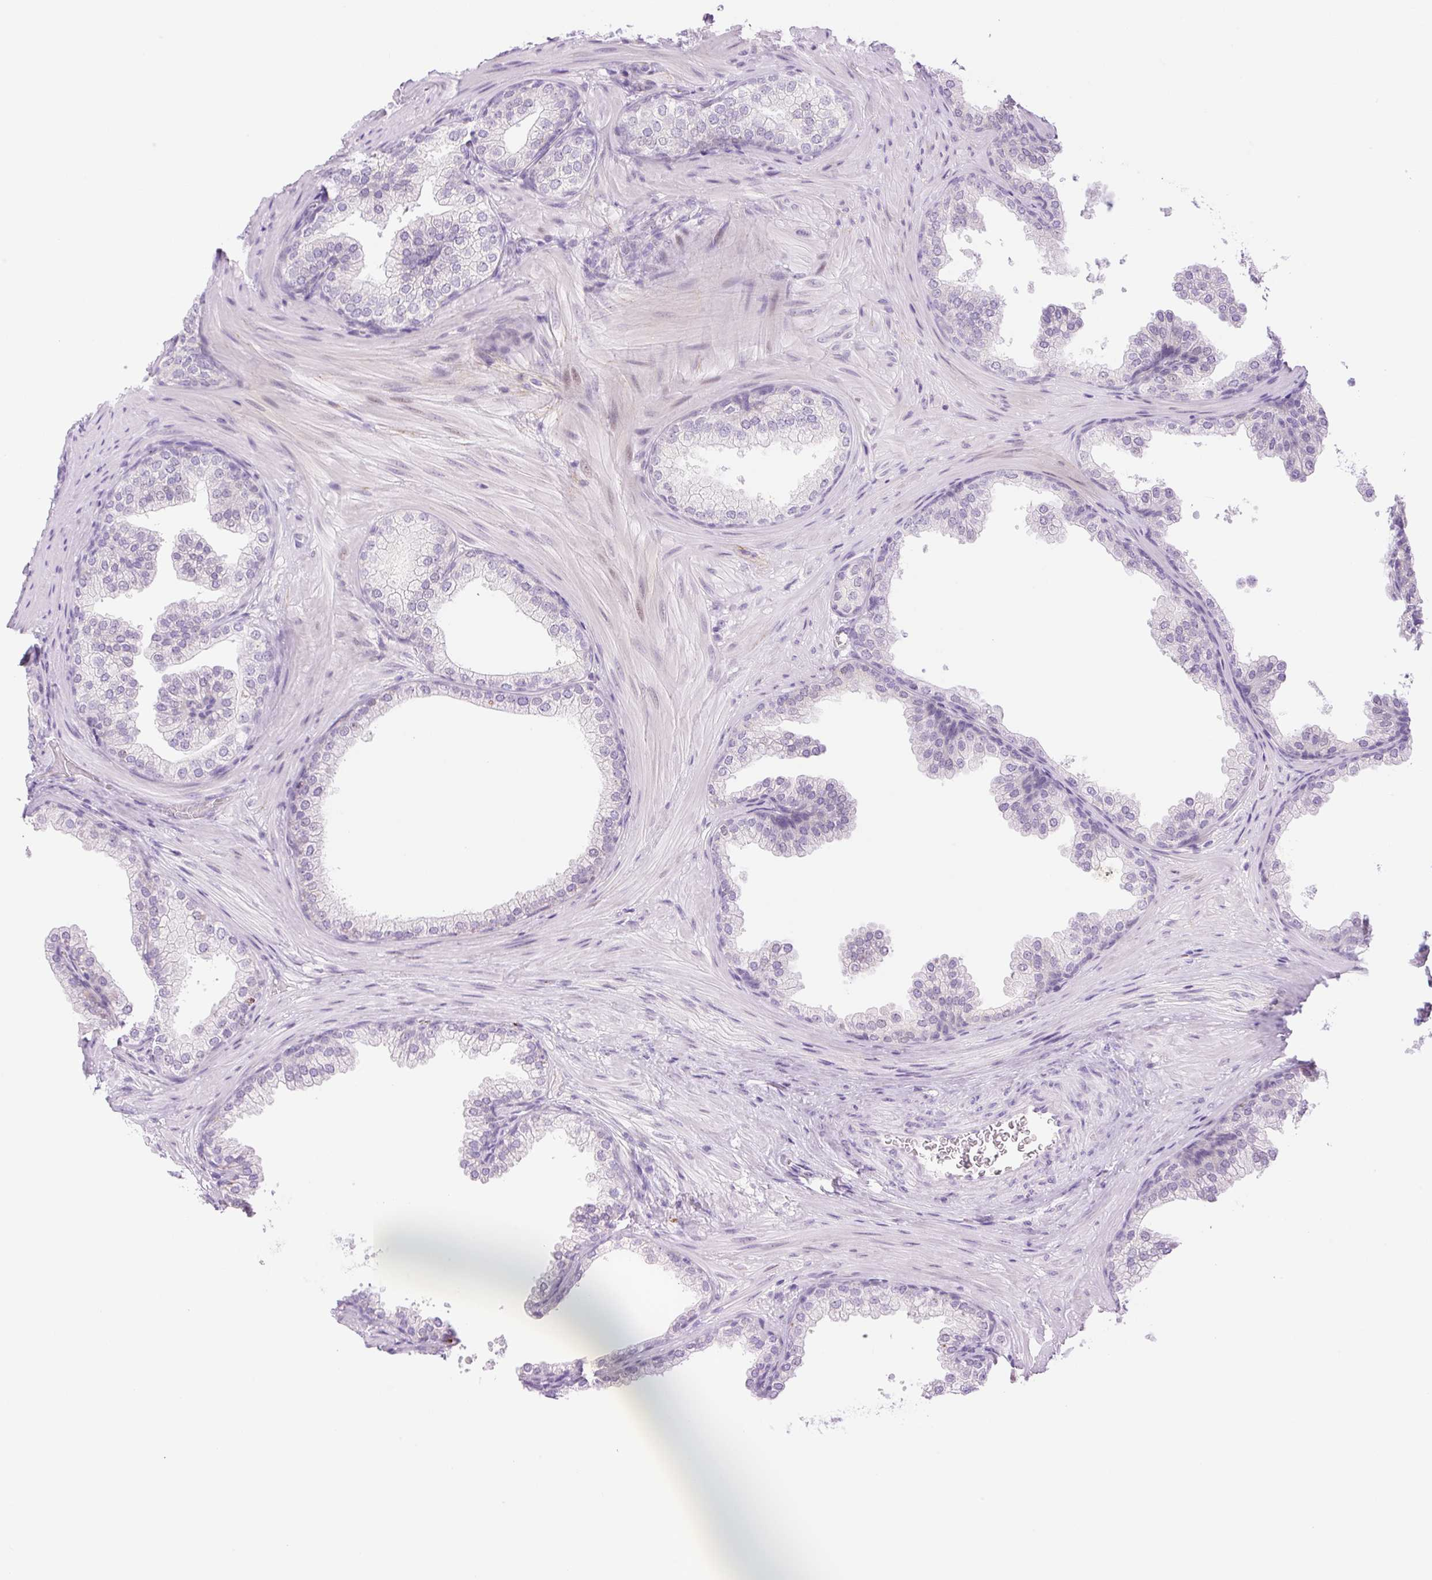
{"staining": {"intensity": "negative", "quantity": "none", "location": "none"}, "tissue": "prostate", "cell_type": "Glandular cells", "image_type": "normal", "snomed": [{"axis": "morphology", "description": "Normal tissue, NOS"}, {"axis": "topography", "description": "Prostate"}], "caption": "IHC of unremarkable human prostate exhibits no staining in glandular cells.", "gene": "SPRYD4", "patient": {"sex": "male", "age": 37}}